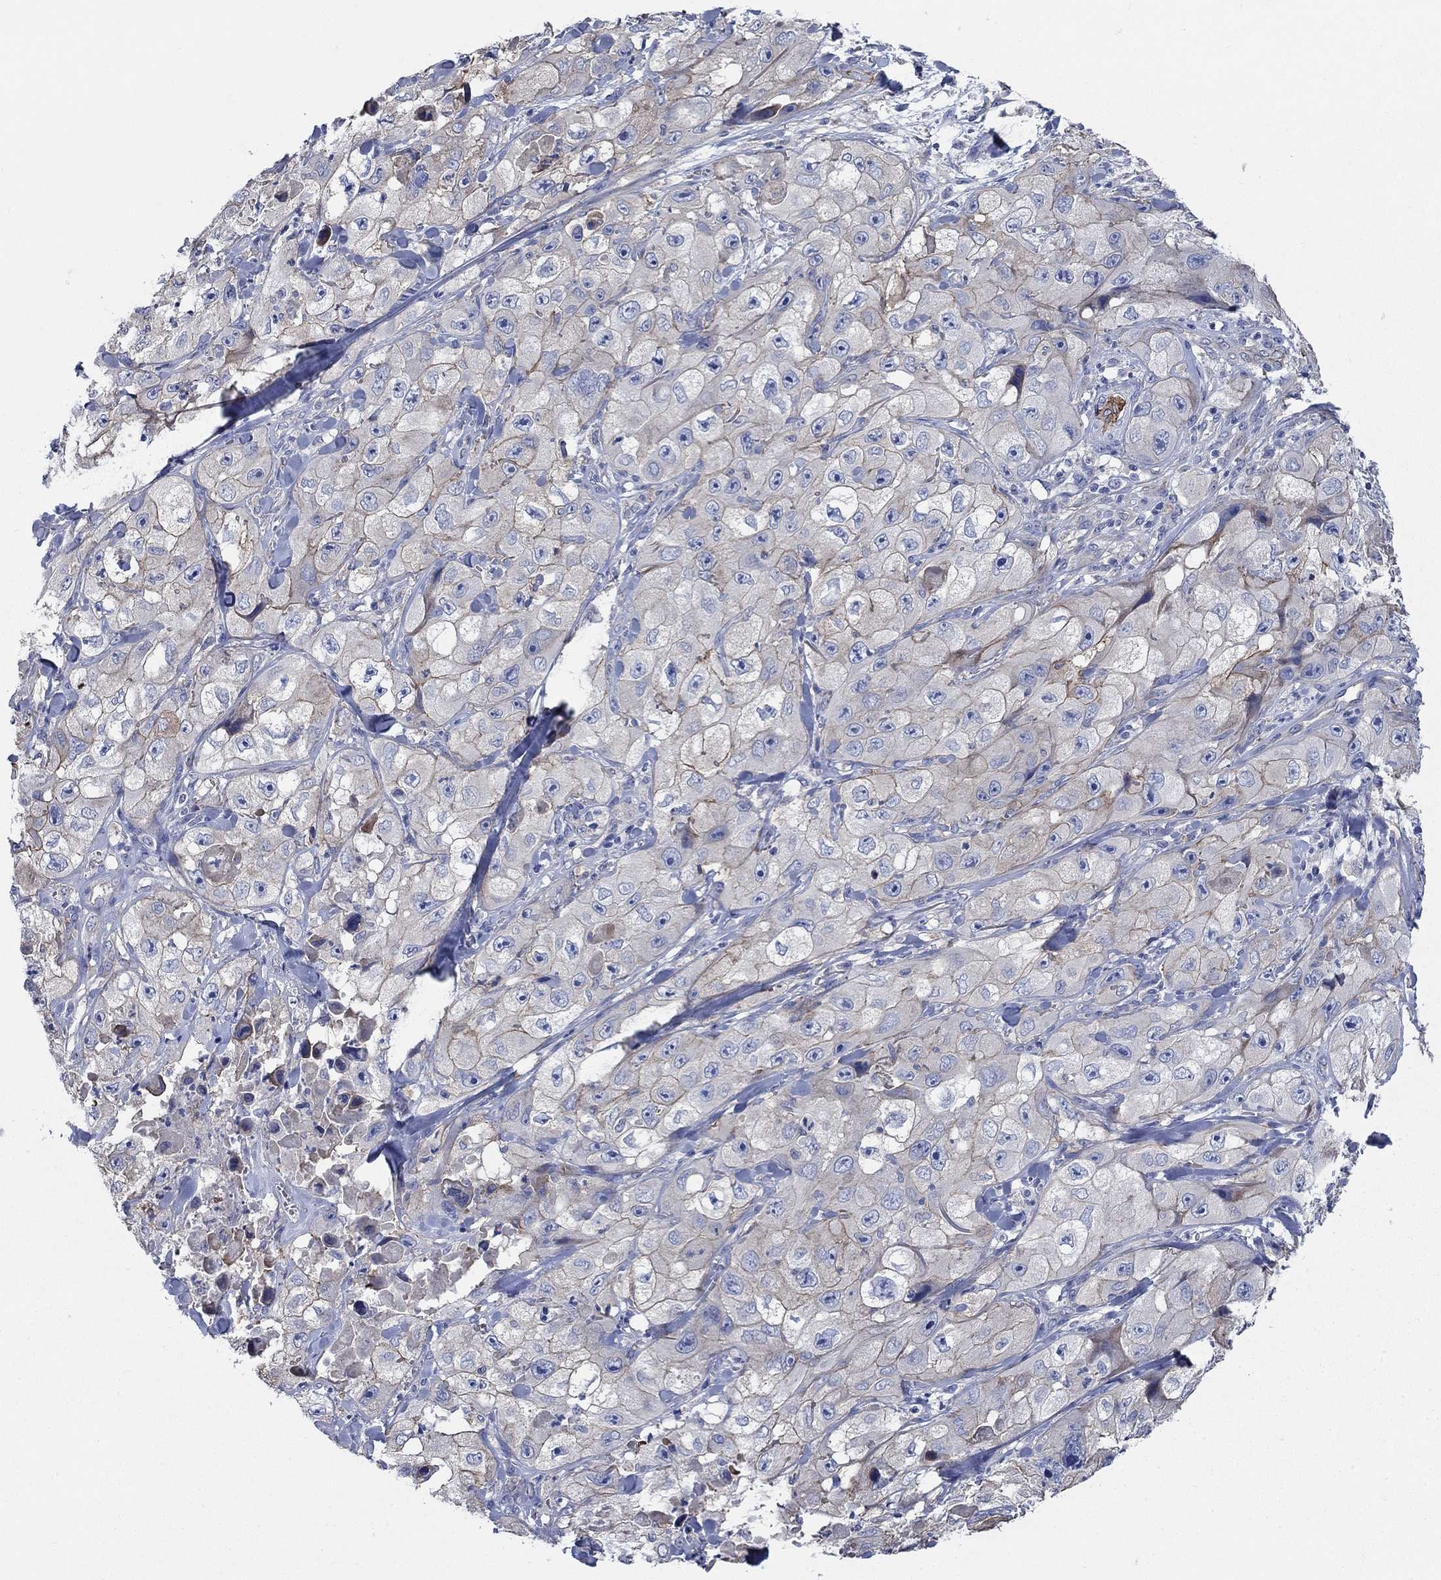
{"staining": {"intensity": "weak", "quantity": "<25%", "location": "cytoplasmic/membranous"}, "tissue": "skin cancer", "cell_type": "Tumor cells", "image_type": "cancer", "snomed": [{"axis": "morphology", "description": "Squamous cell carcinoma, NOS"}, {"axis": "topography", "description": "Skin"}, {"axis": "topography", "description": "Subcutis"}], "caption": "Tumor cells show no significant protein expression in skin squamous cell carcinoma.", "gene": "FLNC", "patient": {"sex": "male", "age": 73}}